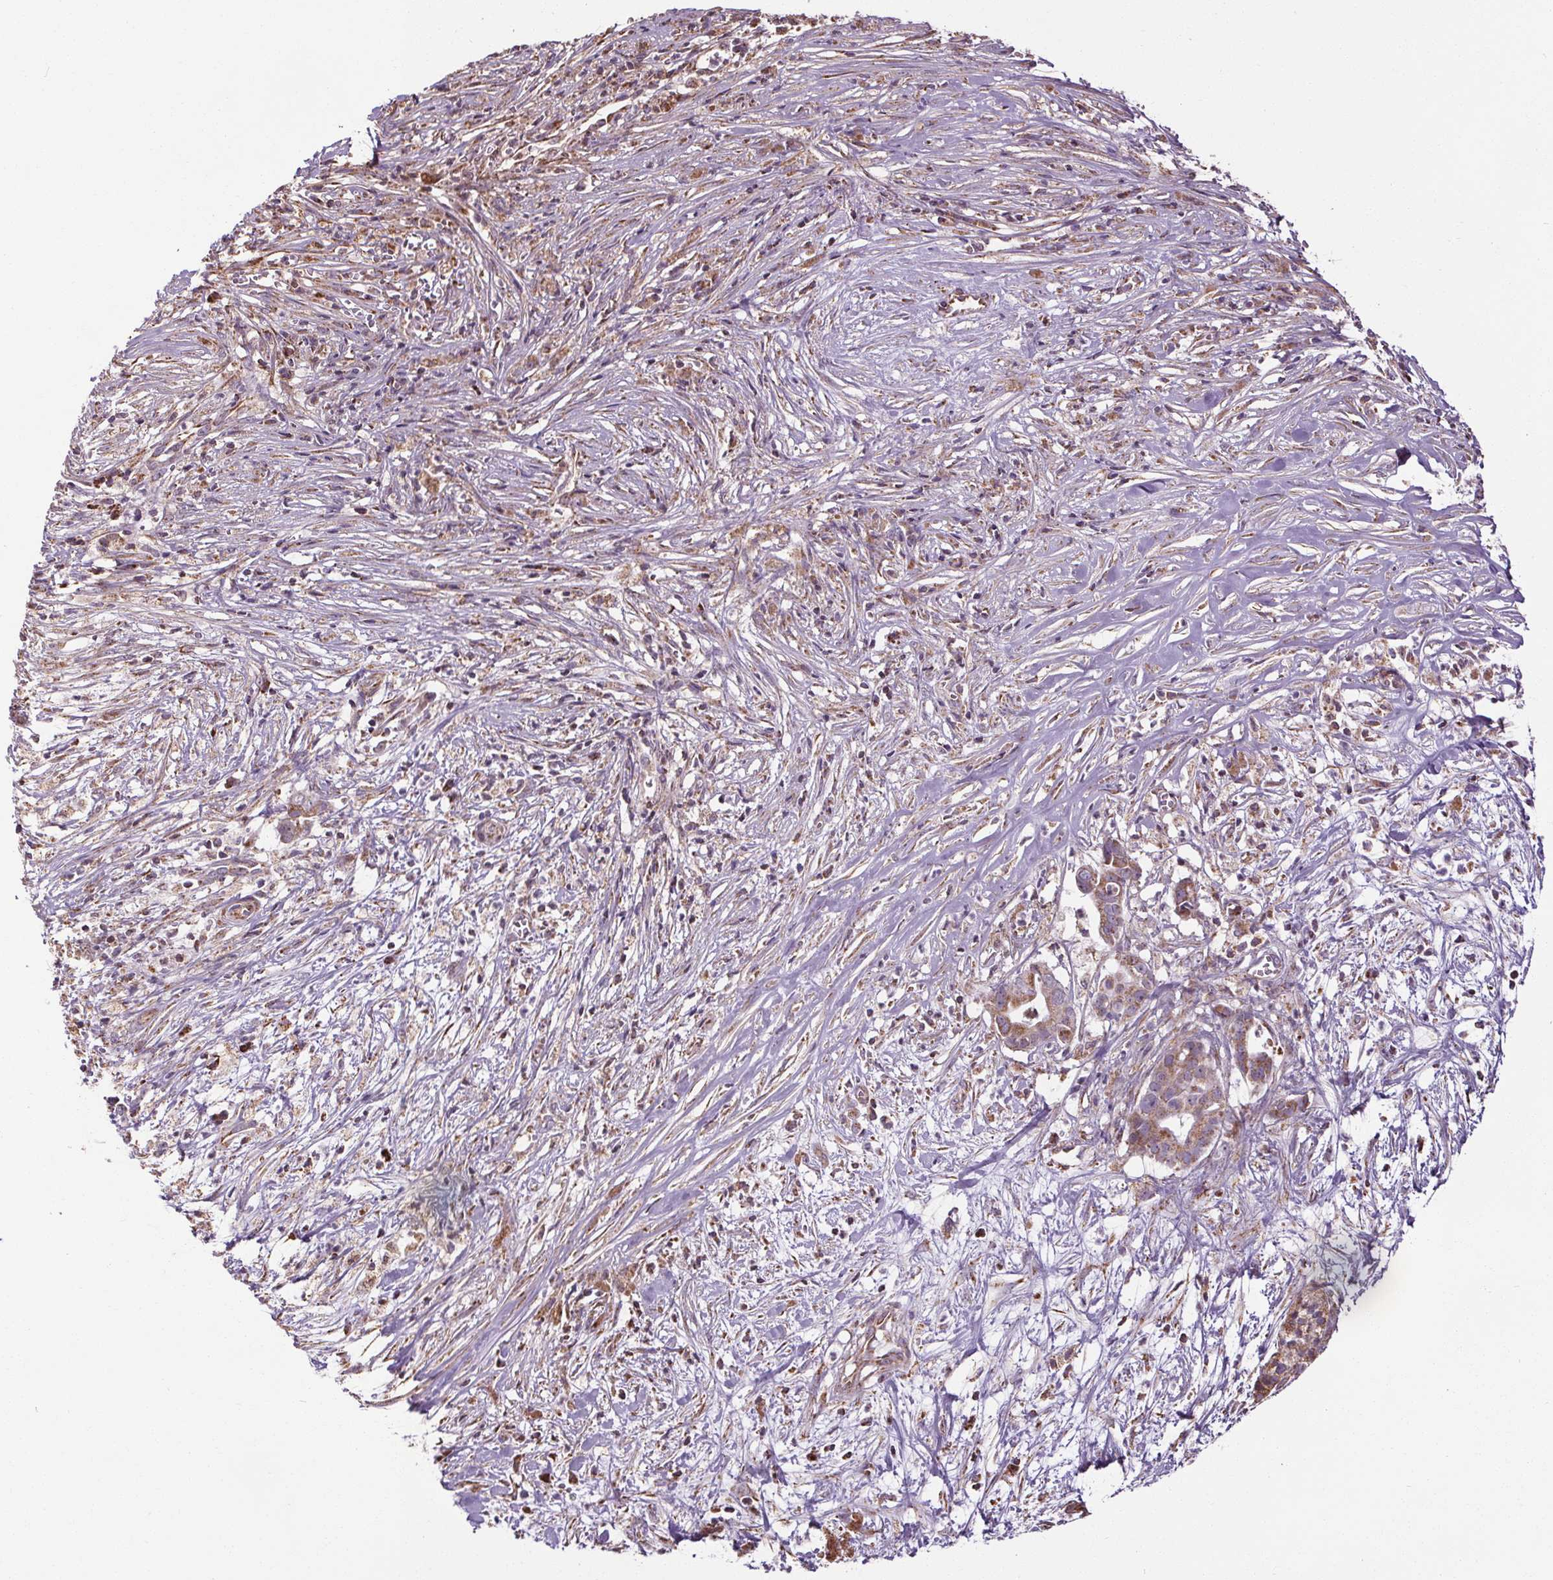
{"staining": {"intensity": "moderate", "quantity": "25%-75%", "location": "cytoplasmic/membranous"}, "tissue": "pancreatic cancer", "cell_type": "Tumor cells", "image_type": "cancer", "snomed": [{"axis": "morphology", "description": "Adenocarcinoma, NOS"}, {"axis": "topography", "description": "Pancreas"}], "caption": "This image shows pancreatic cancer (adenocarcinoma) stained with immunohistochemistry to label a protein in brown. The cytoplasmic/membranous of tumor cells show moderate positivity for the protein. Nuclei are counter-stained blue.", "gene": "ZNF548", "patient": {"sex": "male", "age": 61}}